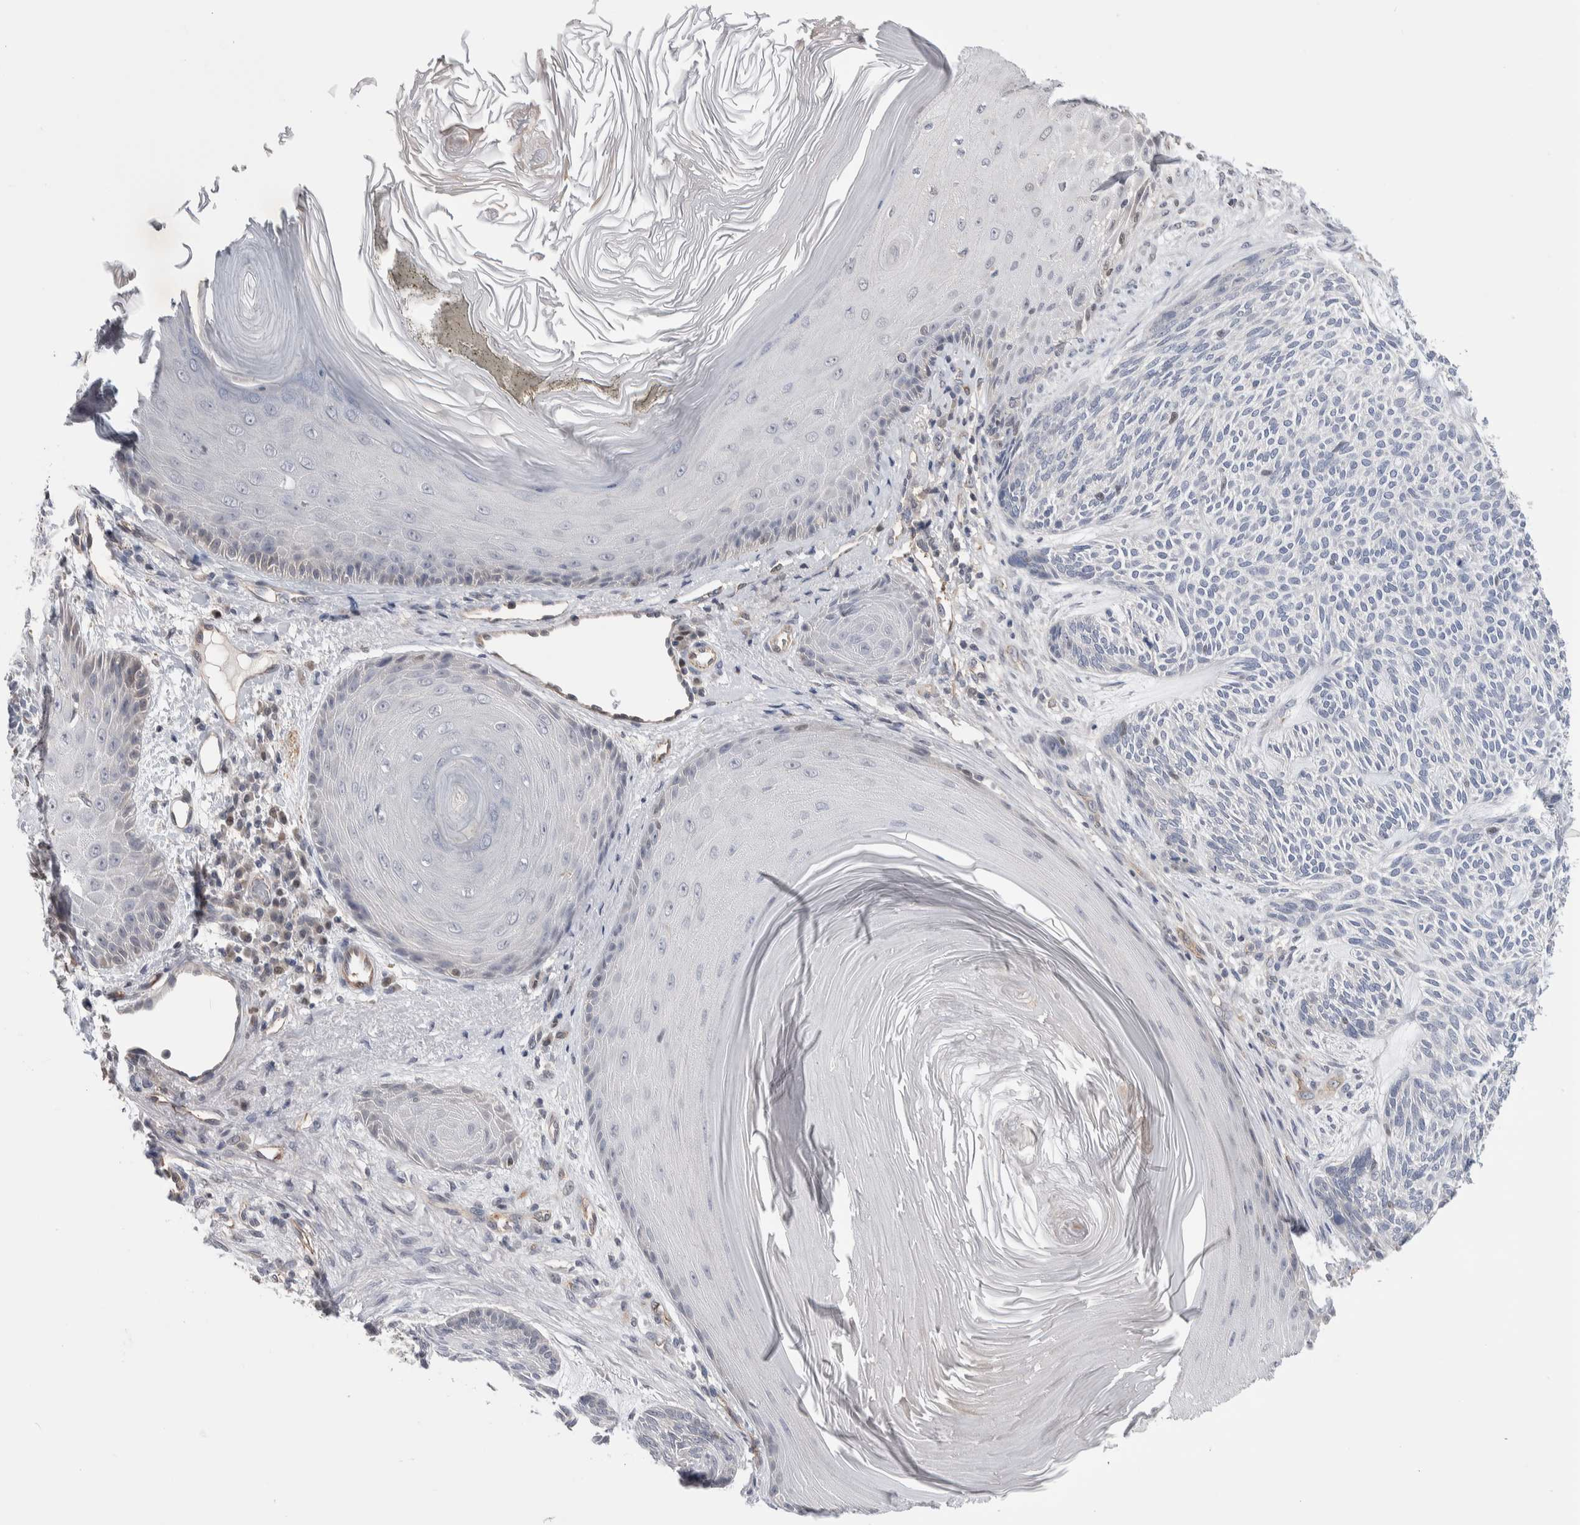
{"staining": {"intensity": "negative", "quantity": "none", "location": "none"}, "tissue": "skin cancer", "cell_type": "Tumor cells", "image_type": "cancer", "snomed": [{"axis": "morphology", "description": "Basal cell carcinoma"}, {"axis": "topography", "description": "Skin"}], "caption": "Immunohistochemistry (IHC) histopathology image of neoplastic tissue: skin basal cell carcinoma stained with DAB (3,3'-diaminobenzidine) exhibits no significant protein positivity in tumor cells.", "gene": "ZBTB49", "patient": {"sex": "male", "age": 55}}